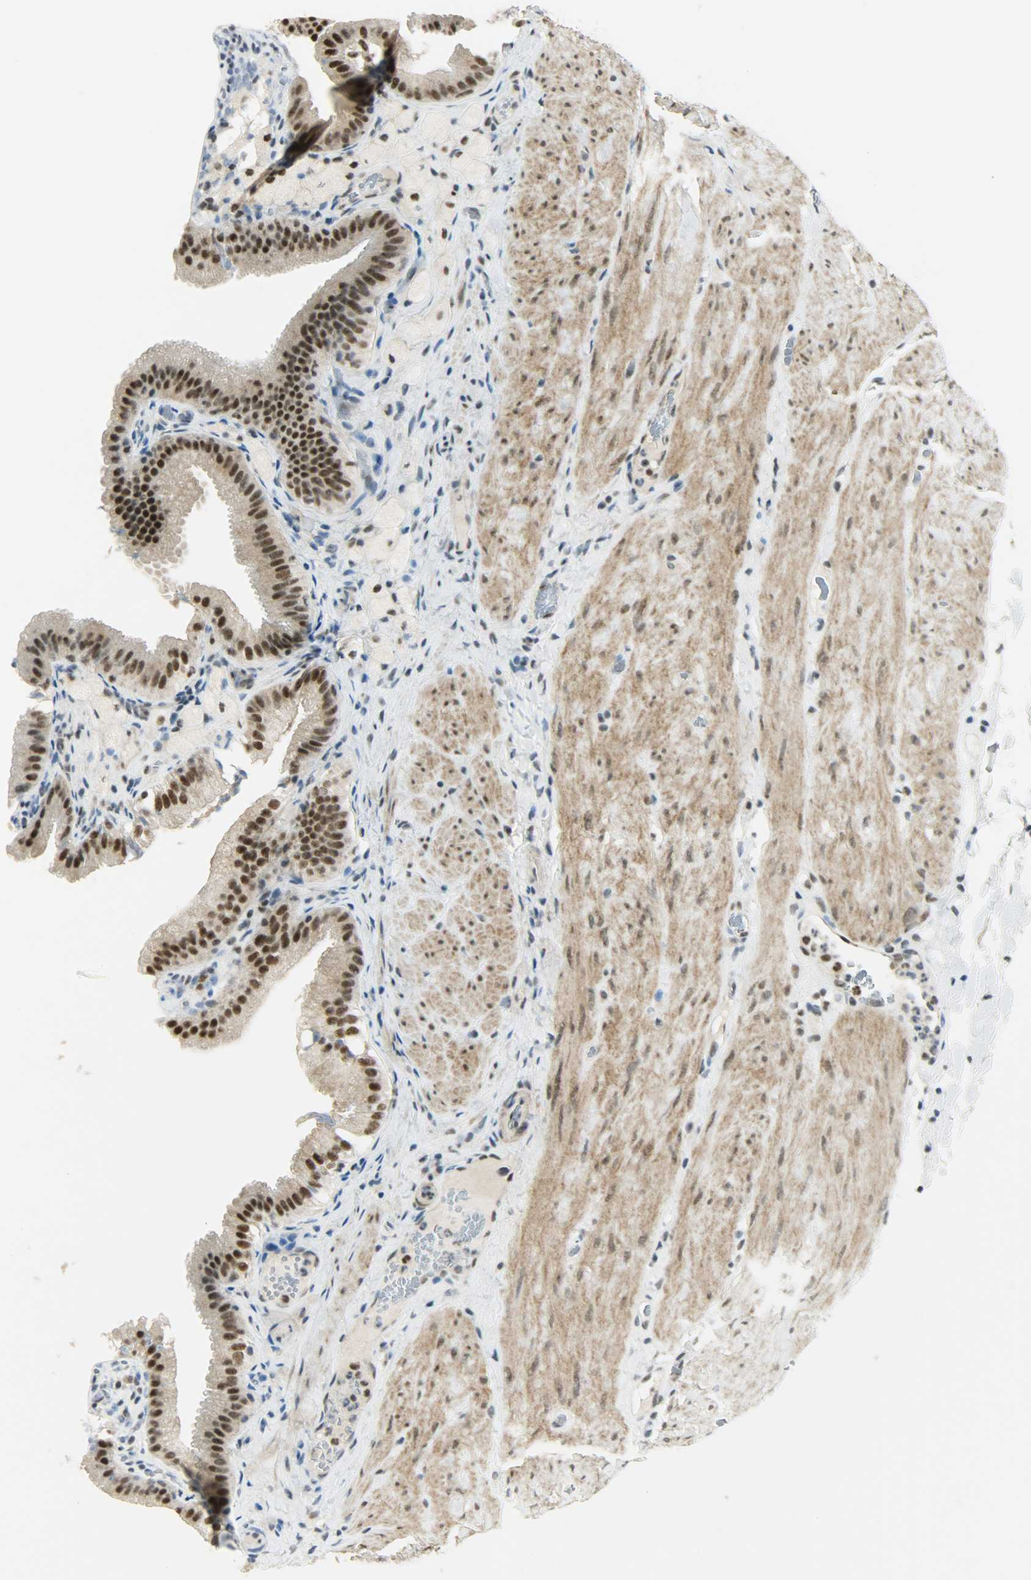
{"staining": {"intensity": "strong", "quantity": ">75%", "location": "nuclear"}, "tissue": "gallbladder", "cell_type": "Glandular cells", "image_type": "normal", "snomed": [{"axis": "morphology", "description": "Normal tissue, NOS"}, {"axis": "topography", "description": "Gallbladder"}], "caption": "This is a histology image of immunohistochemistry (IHC) staining of unremarkable gallbladder, which shows strong staining in the nuclear of glandular cells.", "gene": "SUGP1", "patient": {"sex": "female", "age": 24}}